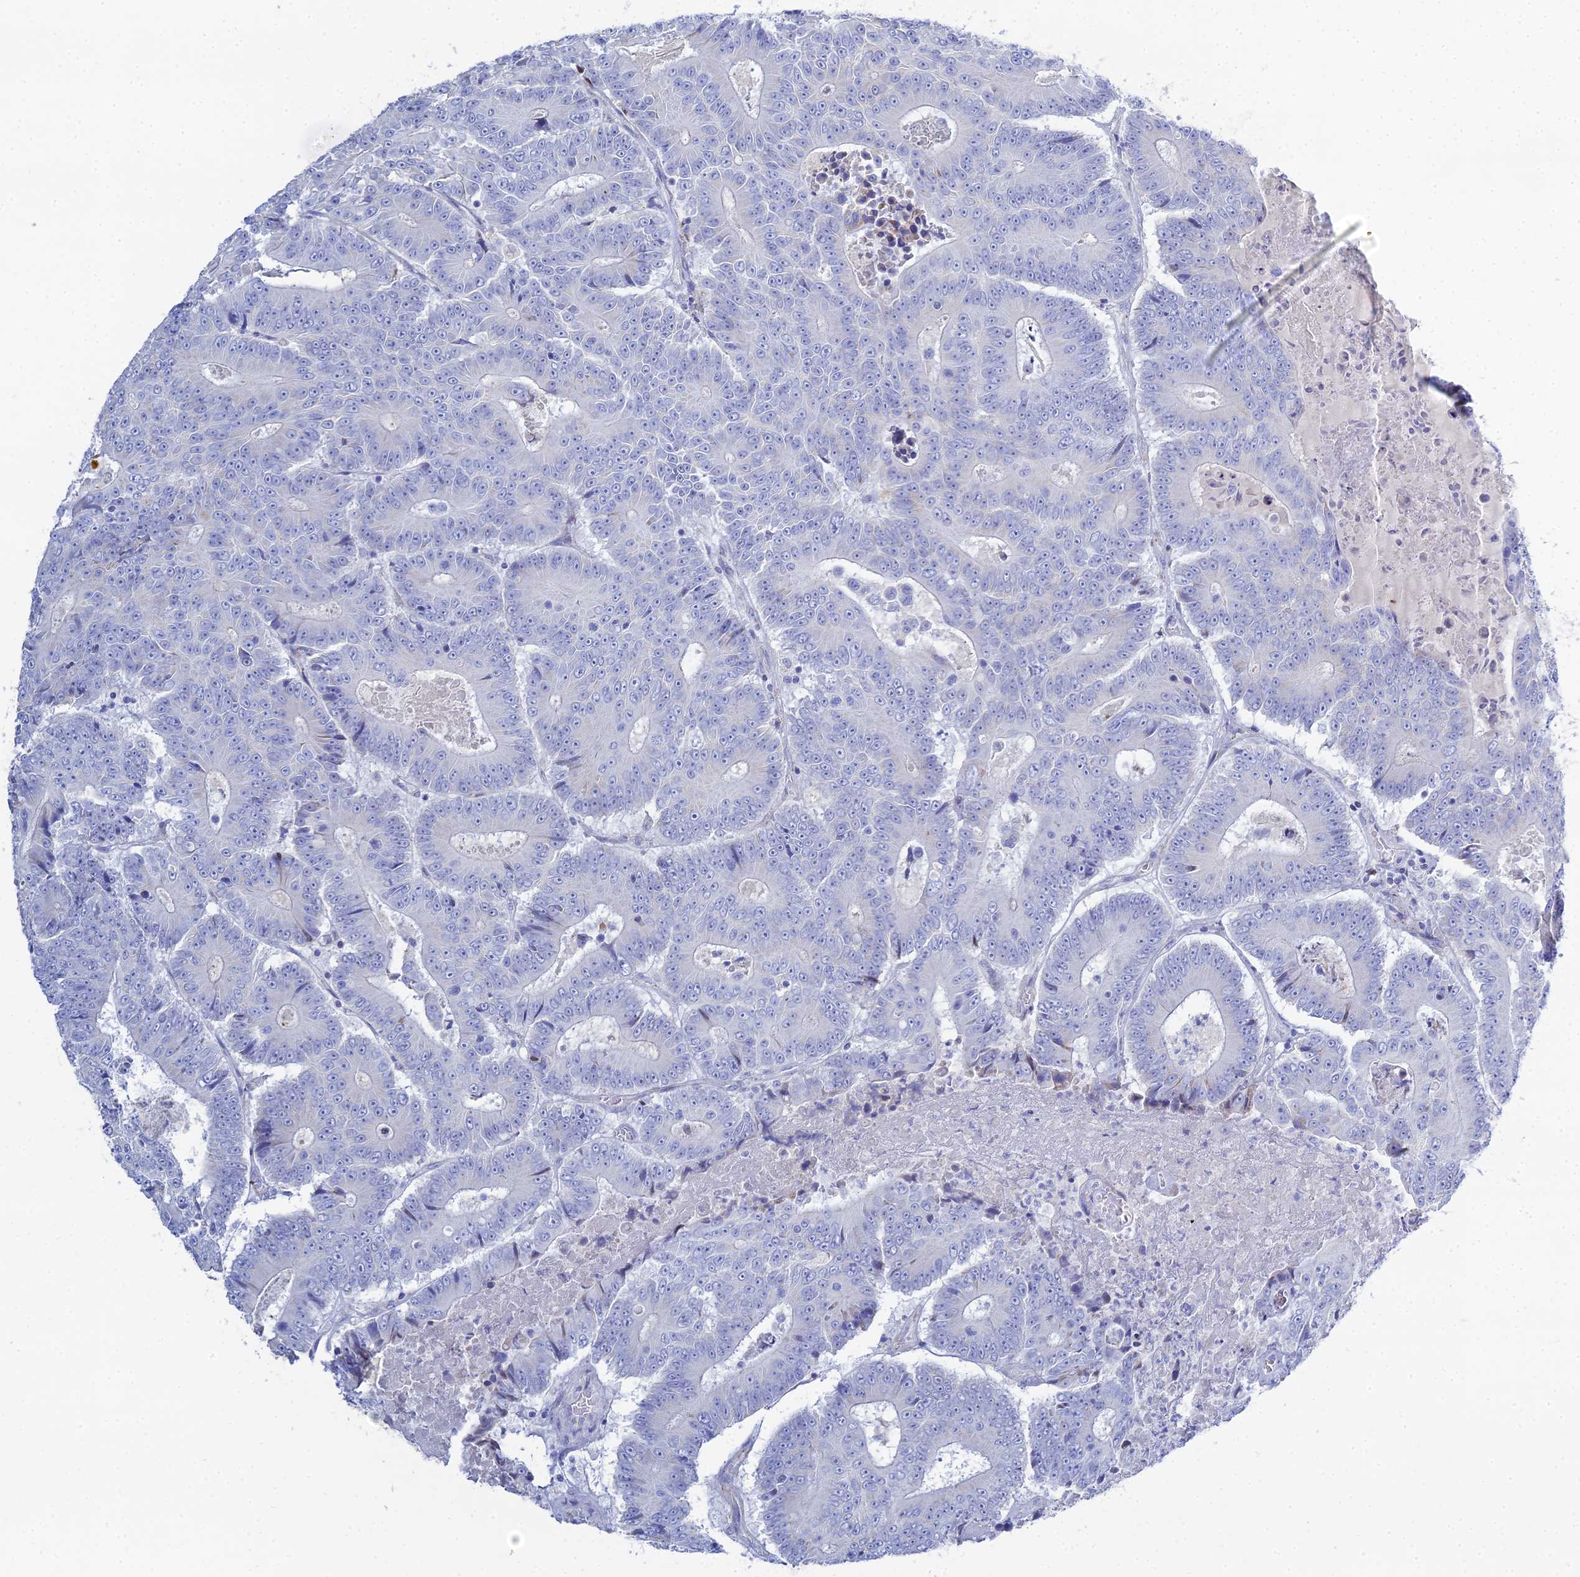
{"staining": {"intensity": "negative", "quantity": "none", "location": "none"}, "tissue": "colorectal cancer", "cell_type": "Tumor cells", "image_type": "cancer", "snomed": [{"axis": "morphology", "description": "Adenocarcinoma, NOS"}, {"axis": "topography", "description": "Colon"}], "caption": "Immunohistochemistry image of human colorectal cancer (adenocarcinoma) stained for a protein (brown), which demonstrates no positivity in tumor cells.", "gene": "DHX34", "patient": {"sex": "male", "age": 83}}